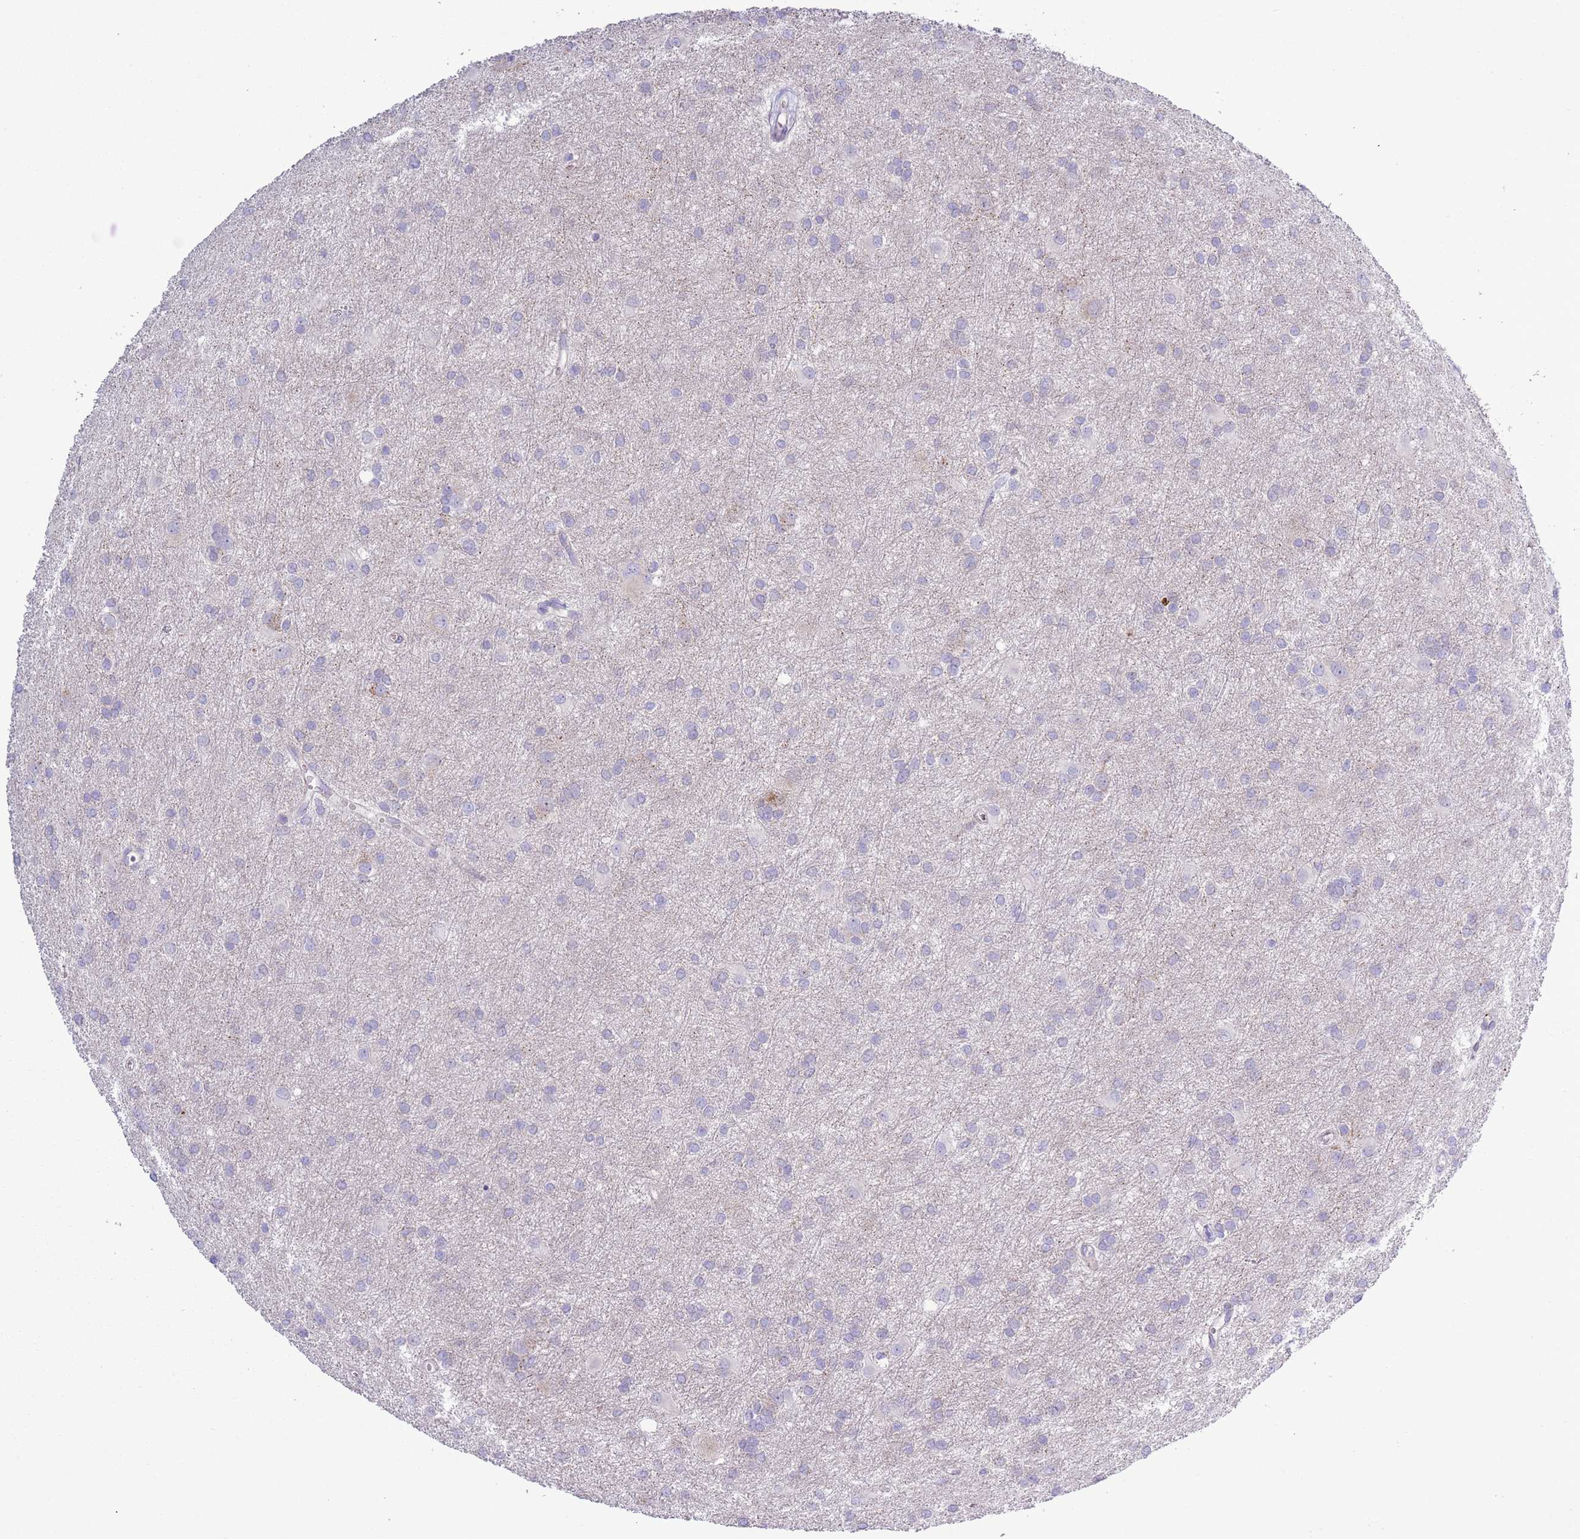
{"staining": {"intensity": "negative", "quantity": "none", "location": "none"}, "tissue": "glioma", "cell_type": "Tumor cells", "image_type": "cancer", "snomed": [{"axis": "morphology", "description": "Glioma, malignant, High grade"}, {"axis": "topography", "description": "Brain"}], "caption": "Tumor cells show no significant protein staining in malignant glioma (high-grade).", "gene": "ATP6V1B1", "patient": {"sex": "female", "age": 50}}